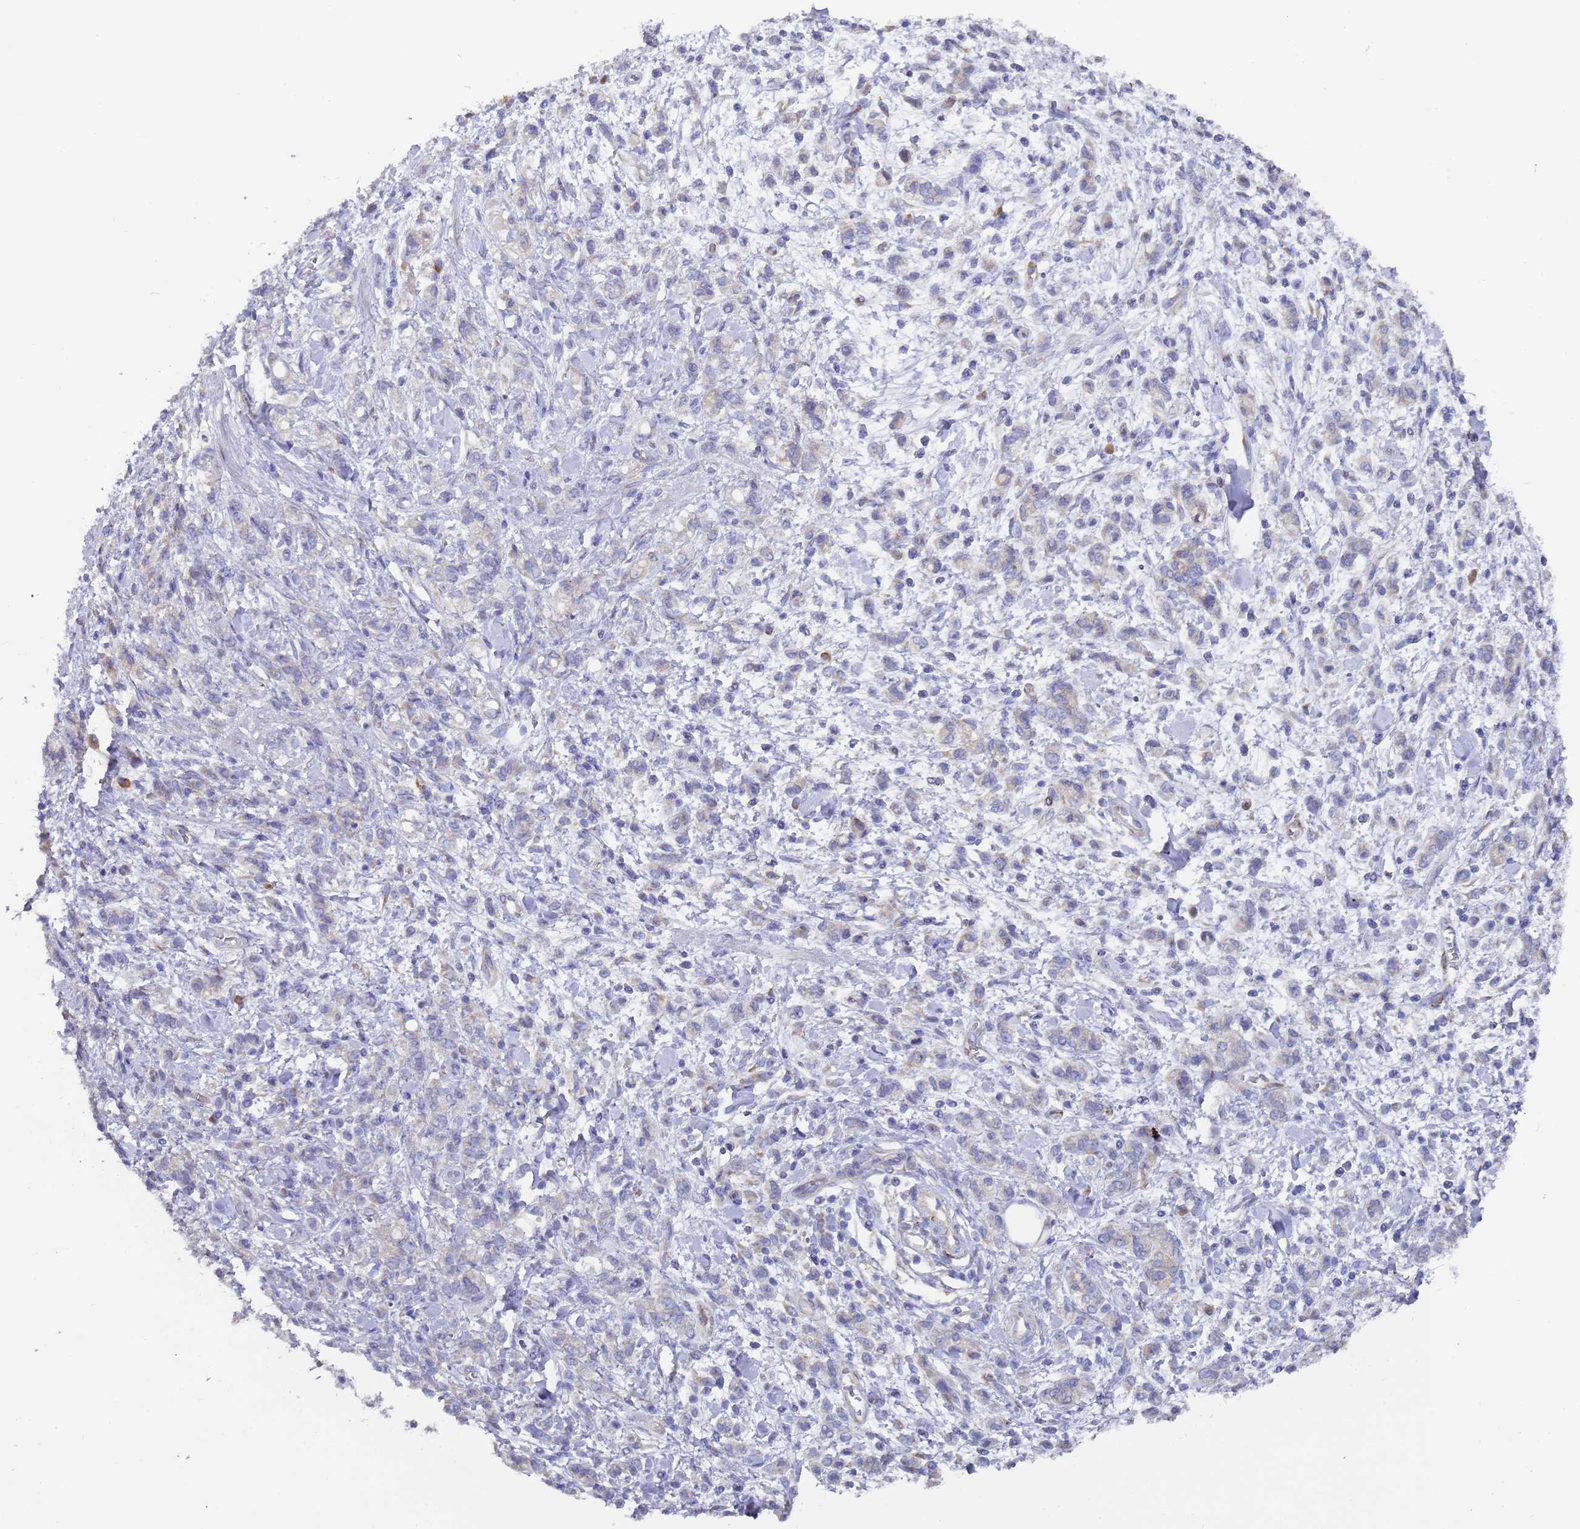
{"staining": {"intensity": "negative", "quantity": "none", "location": "none"}, "tissue": "stomach cancer", "cell_type": "Tumor cells", "image_type": "cancer", "snomed": [{"axis": "morphology", "description": "Adenocarcinoma, NOS"}, {"axis": "topography", "description": "Stomach"}], "caption": "A high-resolution micrograph shows immunohistochemistry staining of stomach cancer (adenocarcinoma), which reveals no significant expression in tumor cells. (Stains: DAB immunohistochemistry (IHC) with hematoxylin counter stain, Microscopy: brightfield microscopy at high magnification).", "gene": "ZNF844", "patient": {"sex": "male", "age": 77}}